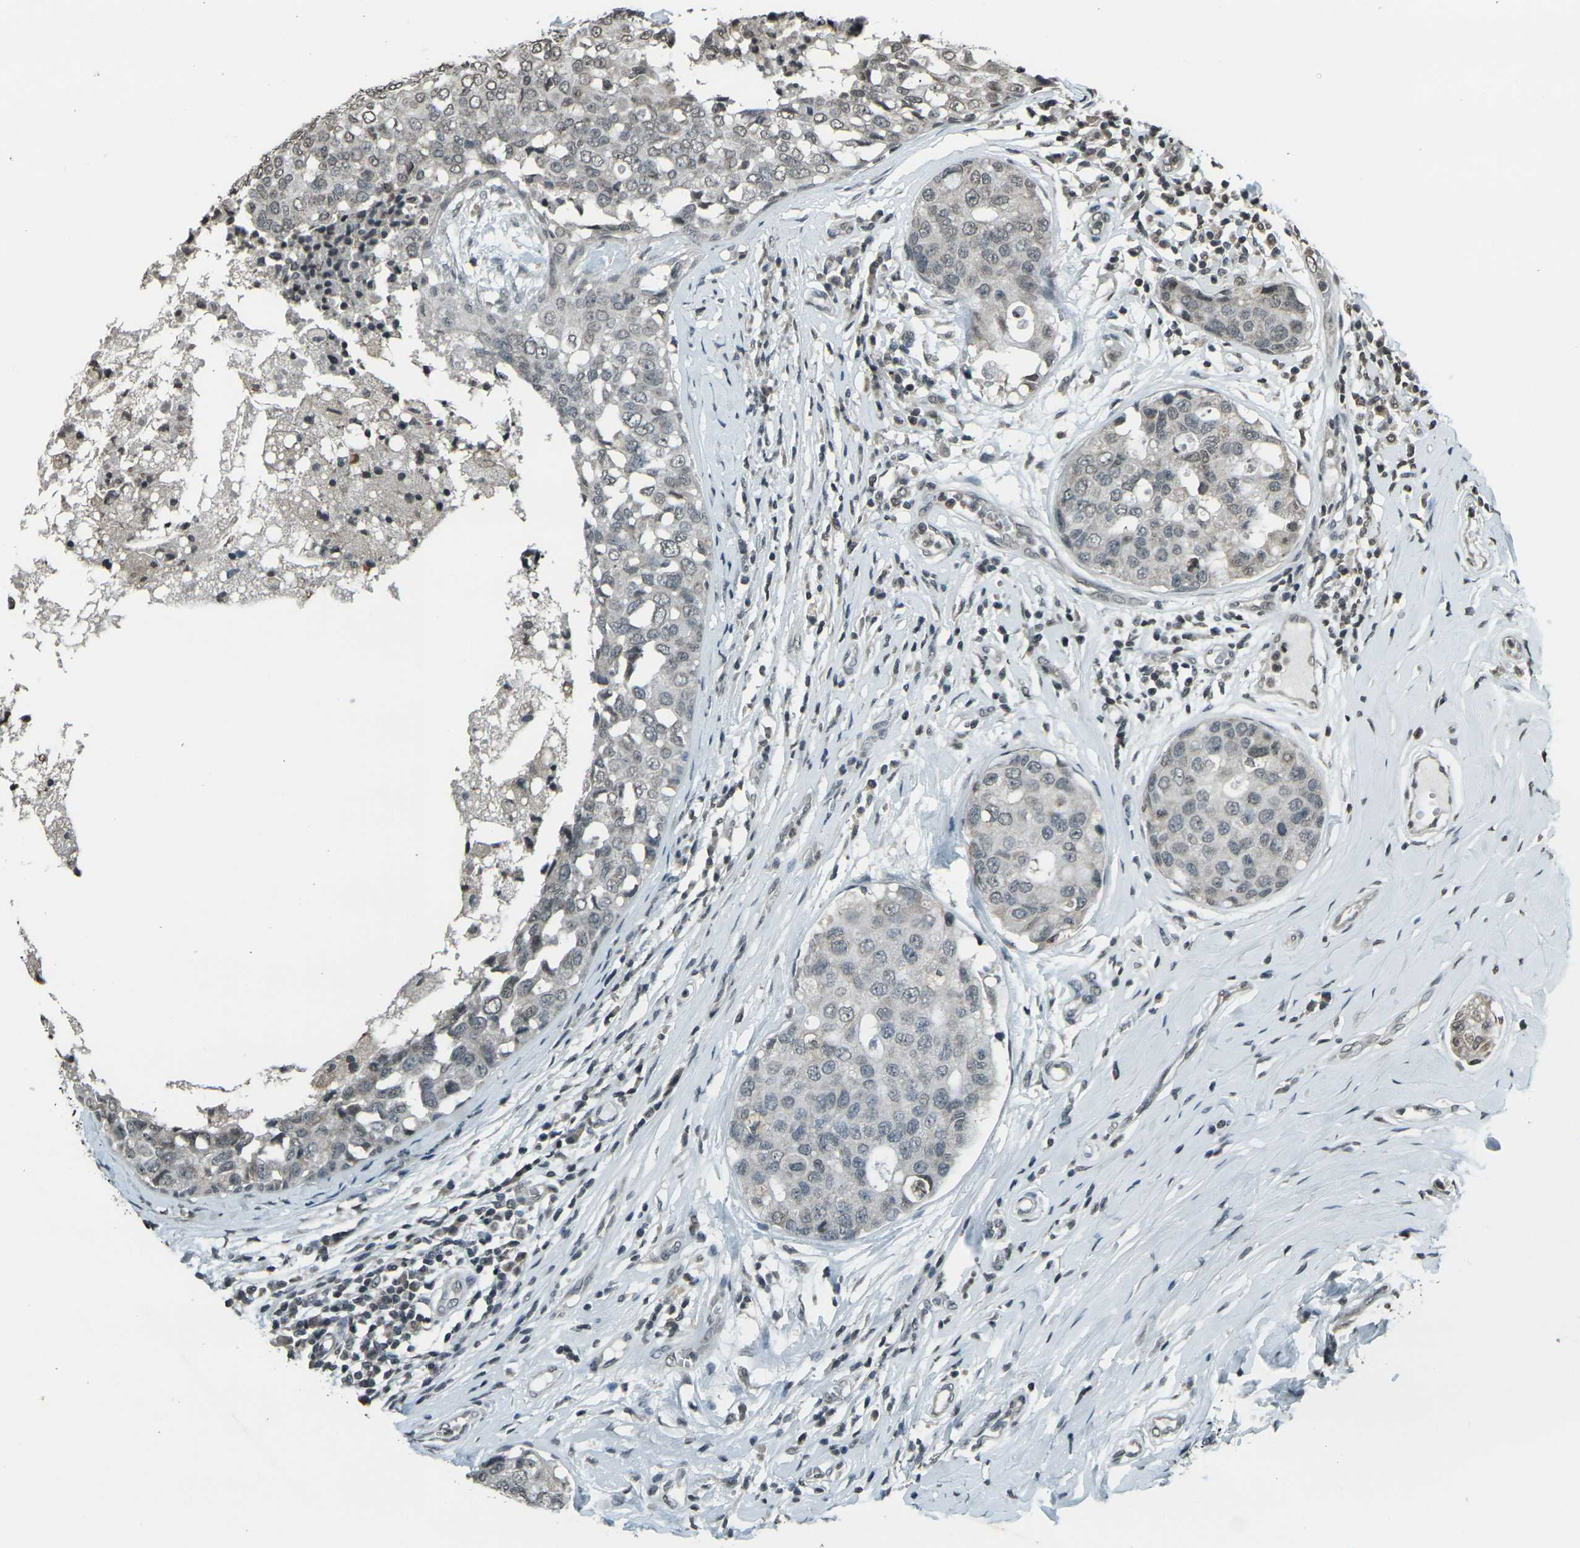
{"staining": {"intensity": "weak", "quantity": "25%-75%", "location": "nuclear"}, "tissue": "breast cancer", "cell_type": "Tumor cells", "image_type": "cancer", "snomed": [{"axis": "morphology", "description": "Duct carcinoma"}, {"axis": "topography", "description": "Breast"}], "caption": "There is low levels of weak nuclear staining in tumor cells of breast cancer, as demonstrated by immunohistochemical staining (brown color).", "gene": "PRPF8", "patient": {"sex": "female", "age": 27}}